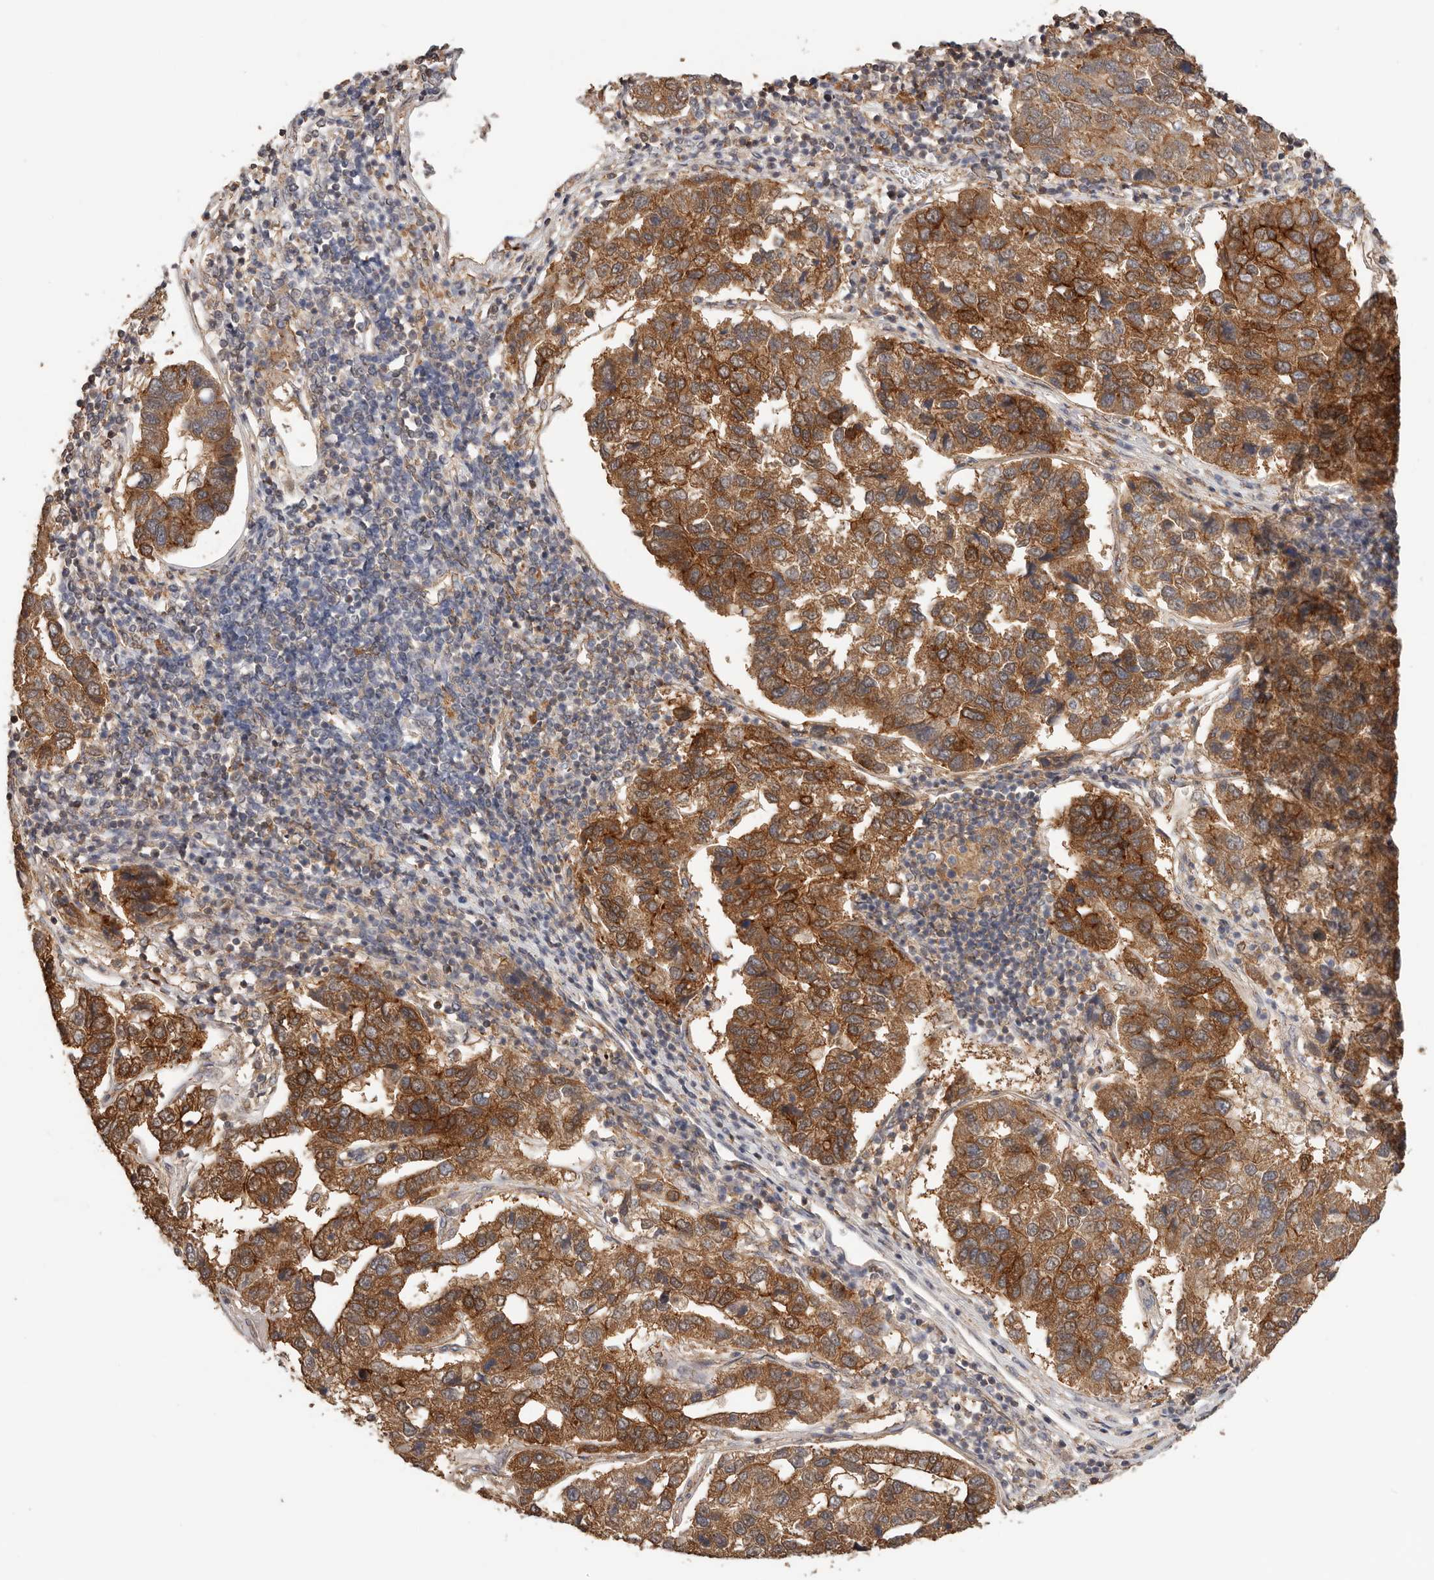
{"staining": {"intensity": "strong", "quantity": ">75%", "location": "cytoplasmic/membranous"}, "tissue": "pancreatic cancer", "cell_type": "Tumor cells", "image_type": "cancer", "snomed": [{"axis": "morphology", "description": "Adenocarcinoma, NOS"}, {"axis": "topography", "description": "Pancreas"}], "caption": "This photomicrograph shows IHC staining of human adenocarcinoma (pancreatic), with high strong cytoplasmic/membranous positivity in approximately >75% of tumor cells.", "gene": "AFDN", "patient": {"sex": "female", "age": 61}}